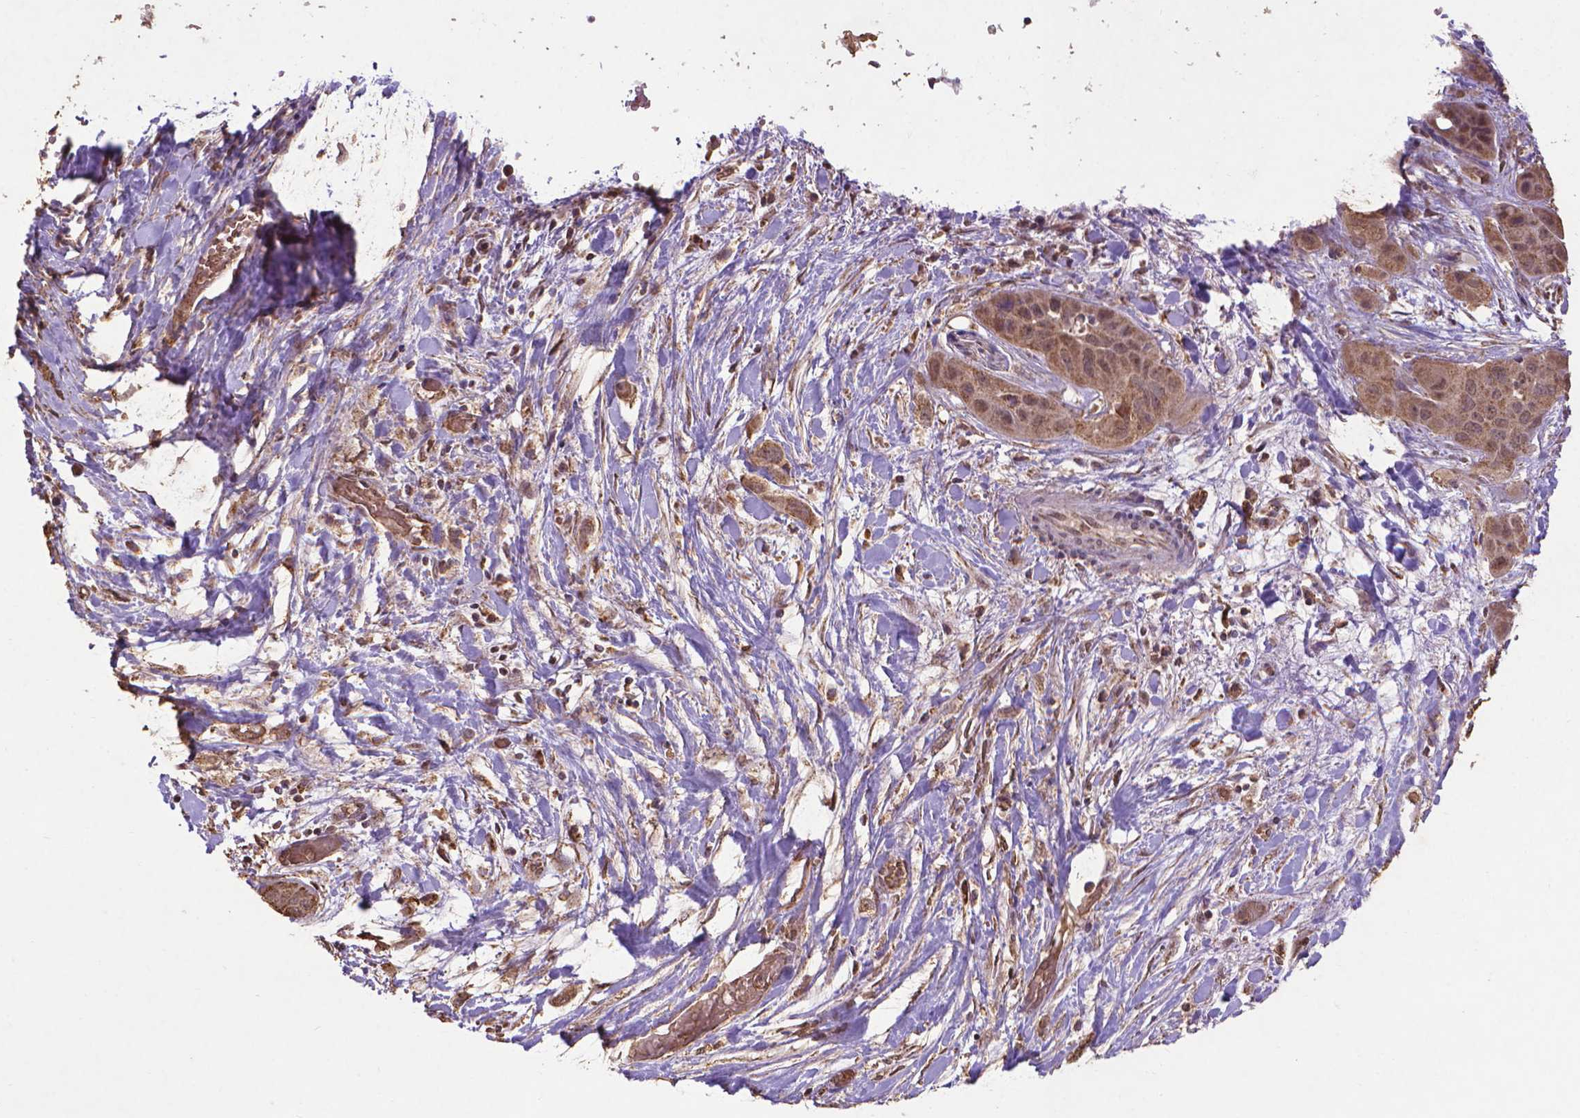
{"staining": {"intensity": "moderate", "quantity": ">75%", "location": "cytoplasmic/membranous,nuclear"}, "tissue": "liver cancer", "cell_type": "Tumor cells", "image_type": "cancer", "snomed": [{"axis": "morphology", "description": "Cholangiocarcinoma"}, {"axis": "topography", "description": "Liver"}], "caption": "Liver cancer (cholangiocarcinoma) stained for a protein (brown) displays moderate cytoplasmic/membranous and nuclear positive expression in approximately >75% of tumor cells.", "gene": "DCAF1", "patient": {"sex": "female", "age": 52}}